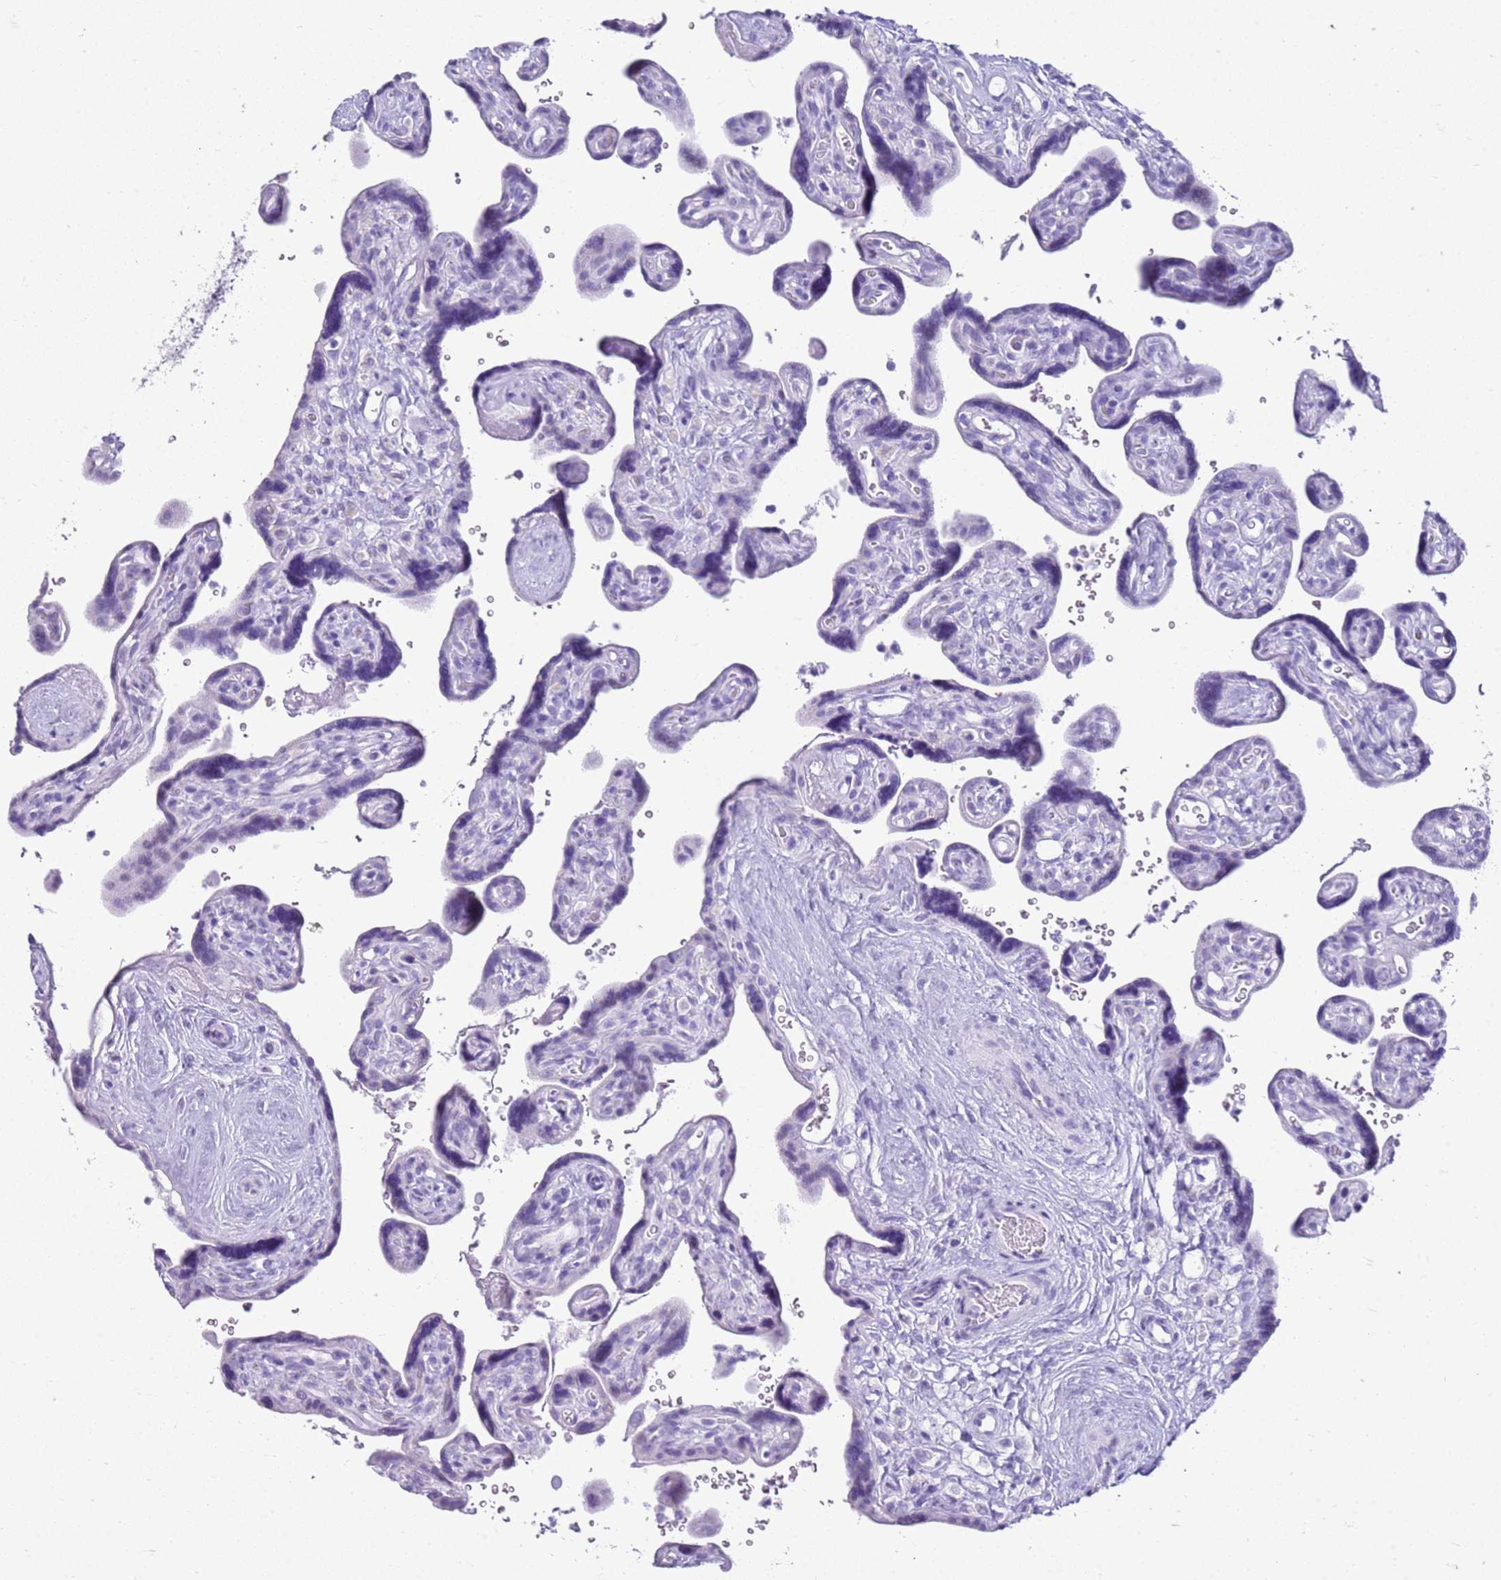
{"staining": {"intensity": "negative", "quantity": "none", "location": "none"}, "tissue": "placenta", "cell_type": "Decidual cells", "image_type": "normal", "snomed": [{"axis": "morphology", "description": "Normal tissue, NOS"}, {"axis": "topography", "description": "Placenta"}], "caption": "IHC micrograph of normal placenta: human placenta stained with DAB (3,3'-diaminobenzidine) exhibits no significant protein expression in decidual cells. (IHC, brightfield microscopy, high magnification).", "gene": "CA8", "patient": {"sex": "female", "age": 39}}